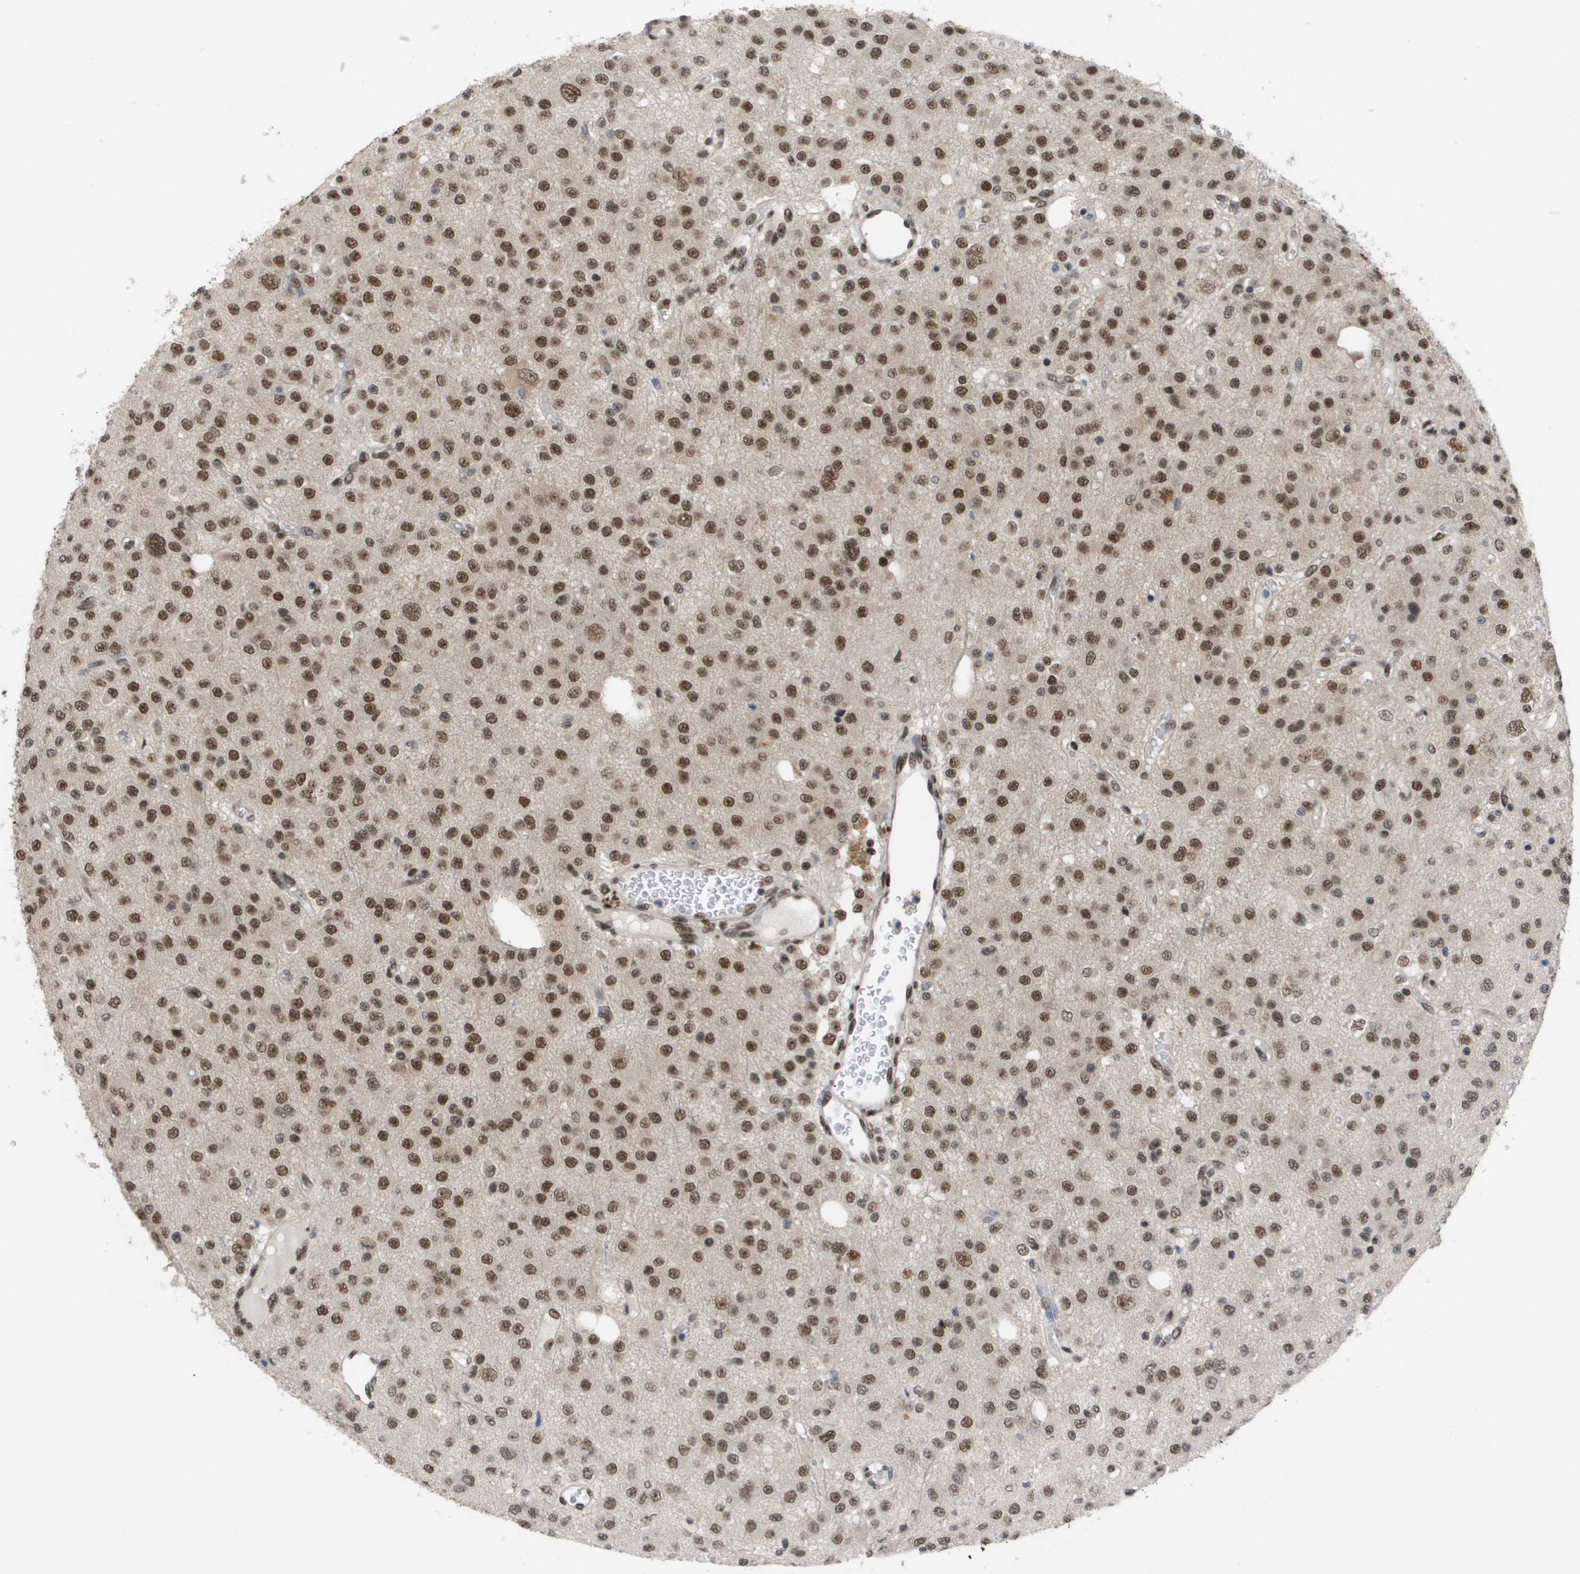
{"staining": {"intensity": "moderate", "quantity": ">75%", "location": "nuclear"}, "tissue": "glioma", "cell_type": "Tumor cells", "image_type": "cancer", "snomed": [{"axis": "morphology", "description": "Glioma, malignant, Low grade"}, {"axis": "topography", "description": "Brain"}], "caption": "A medium amount of moderate nuclear staining is seen in about >75% of tumor cells in malignant low-grade glioma tissue.", "gene": "CDT1", "patient": {"sex": "male", "age": 38}}